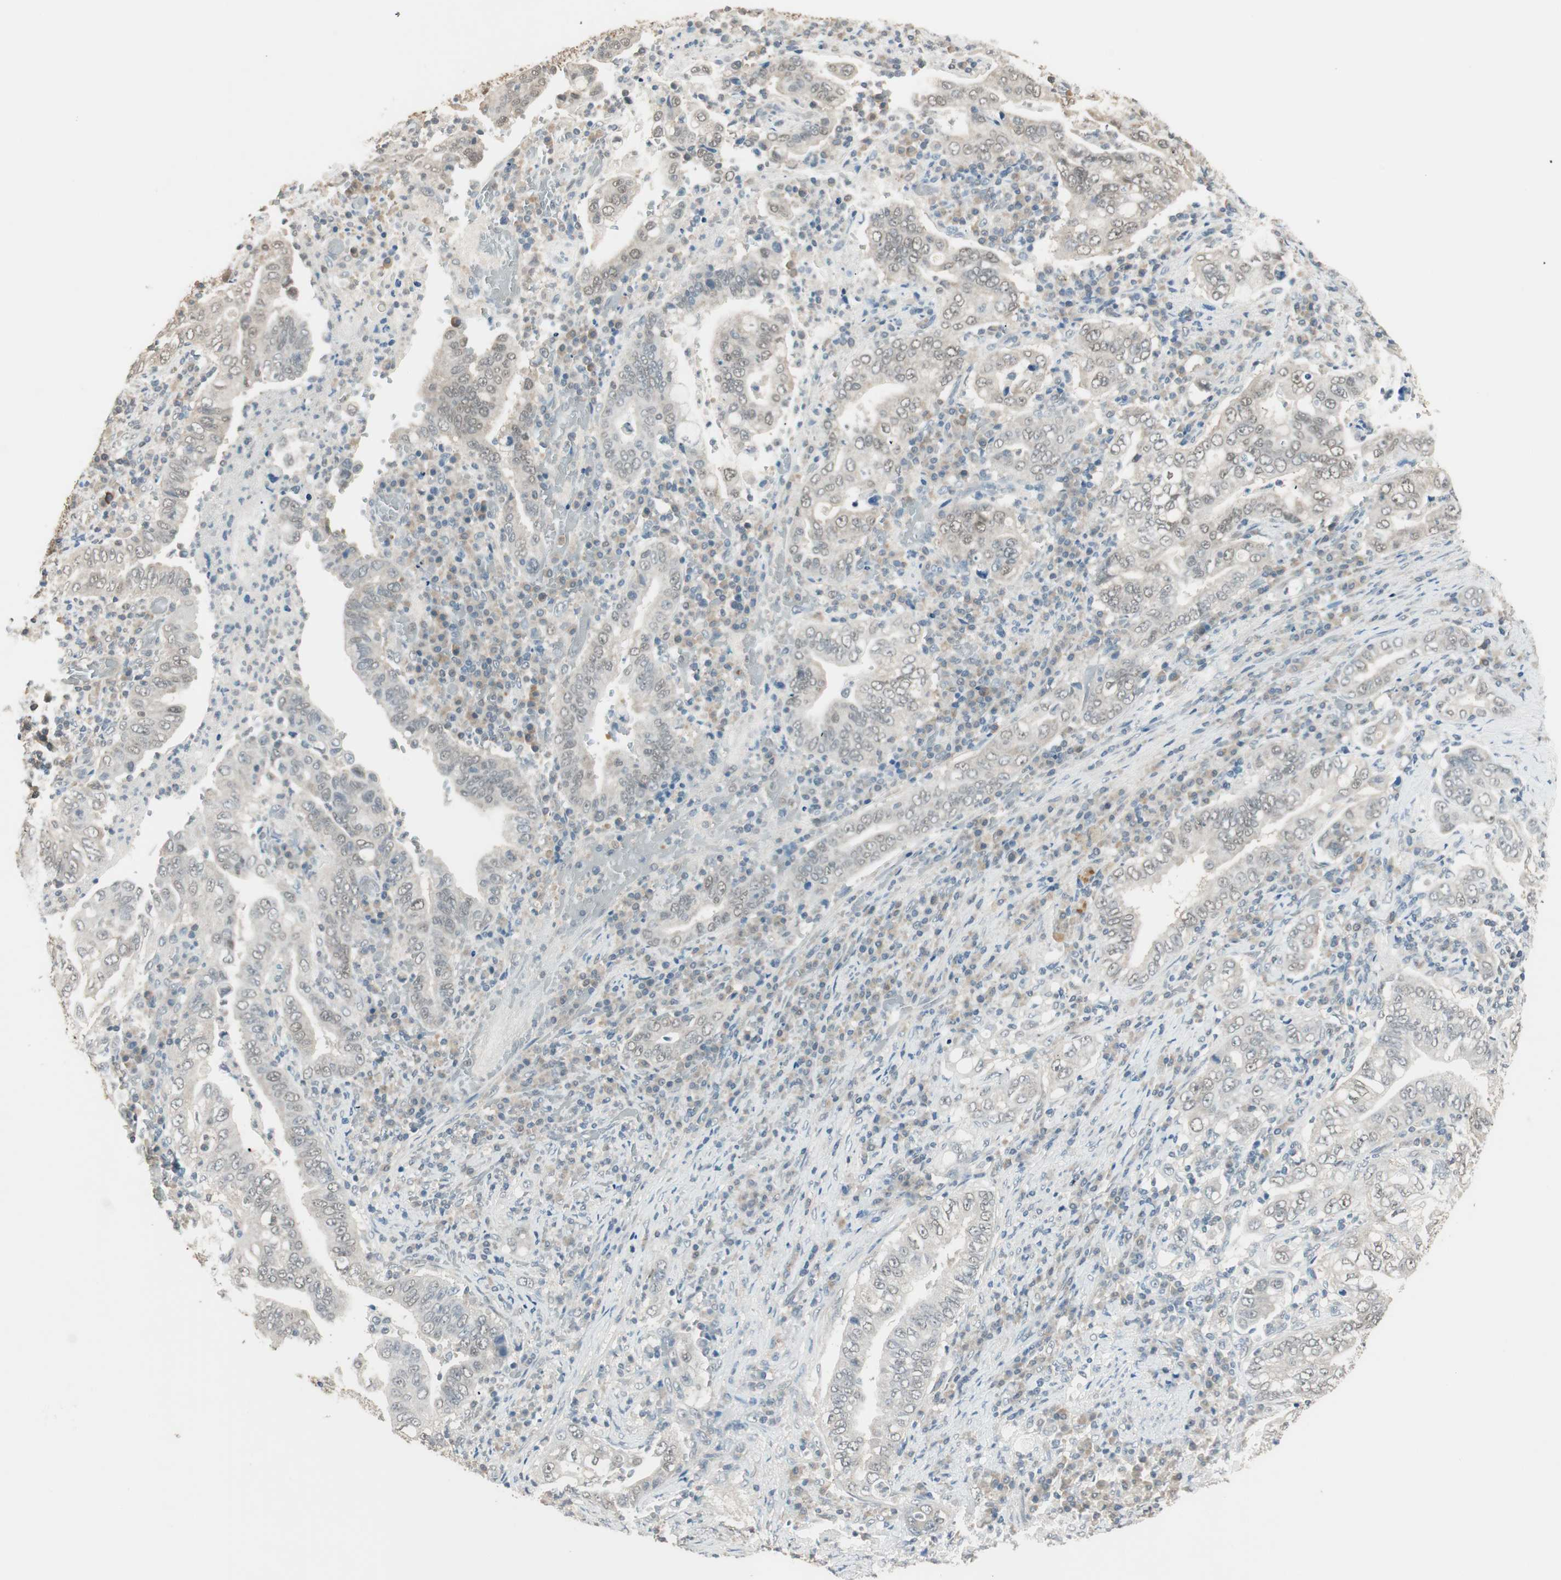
{"staining": {"intensity": "weak", "quantity": "25%-75%", "location": "cytoplasmic/membranous,nuclear"}, "tissue": "stomach cancer", "cell_type": "Tumor cells", "image_type": "cancer", "snomed": [{"axis": "morphology", "description": "Normal tissue, NOS"}, {"axis": "morphology", "description": "Adenocarcinoma, NOS"}, {"axis": "topography", "description": "Esophagus"}, {"axis": "topography", "description": "Stomach, upper"}, {"axis": "topography", "description": "Peripheral nerve tissue"}], "caption": "Stomach cancer (adenocarcinoma) stained with DAB (3,3'-diaminobenzidine) immunohistochemistry (IHC) exhibits low levels of weak cytoplasmic/membranous and nuclear staining in approximately 25%-75% of tumor cells.", "gene": "USP5", "patient": {"sex": "male", "age": 62}}